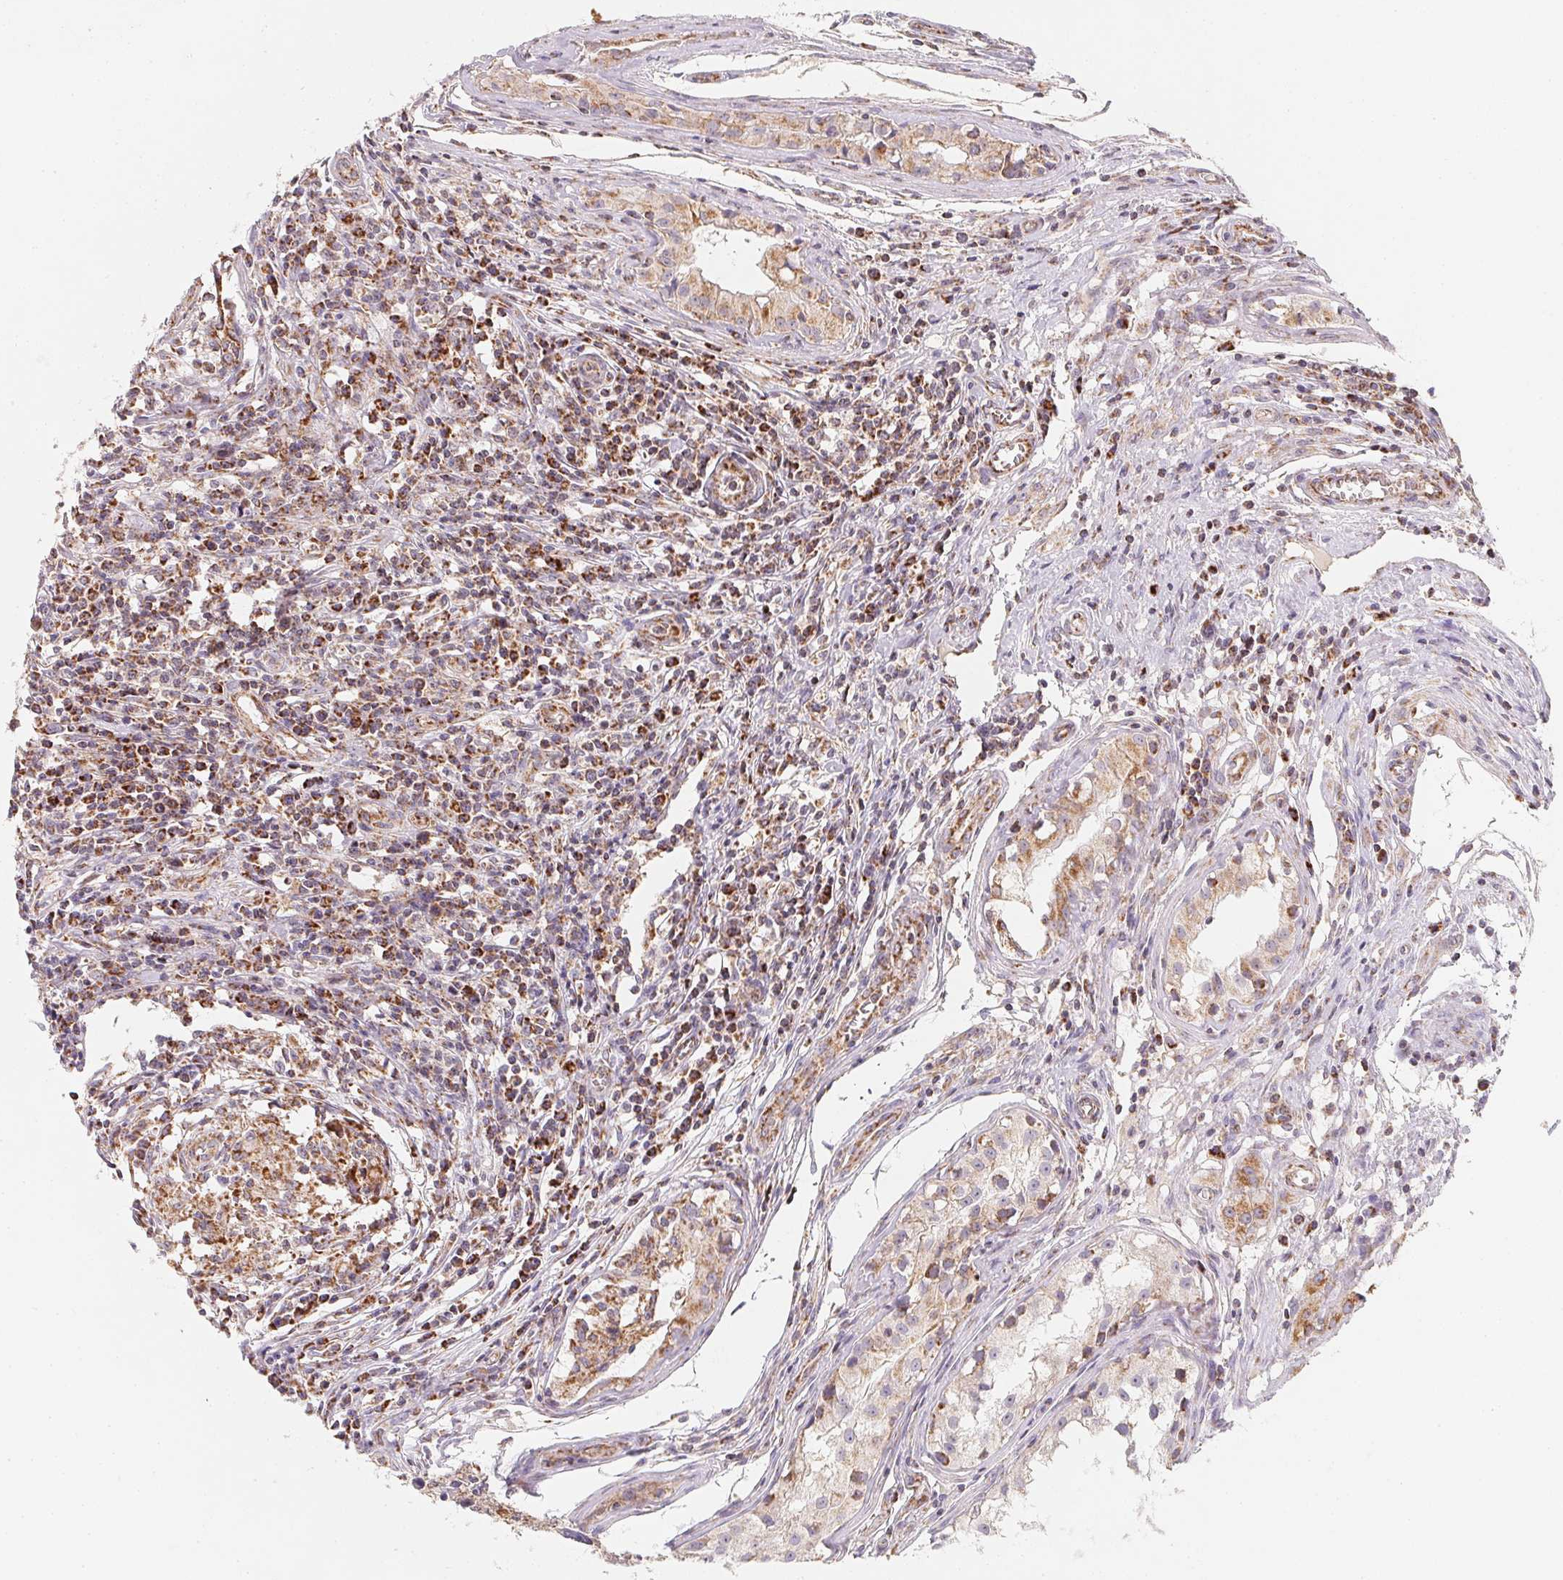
{"staining": {"intensity": "weak", "quantity": "25%-75%", "location": "cytoplasmic/membranous"}, "tissue": "testis cancer", "cell_type": "Tumor cells", "image_type": "cancer", "snomed": [{"axis": "morphology", "description": "Carcinoma, Embryonal, NOS"}, {"axis": "topography", "description": "Testis"}], "caption": "Protein staining shows weak cytoplasmic/membranous positivity in about 25%-75% of tumor cells in testis cancer (embryonal carcinoma).", "gene": "NDUFS6", "patient": {"sex": "male", "age": 22}}